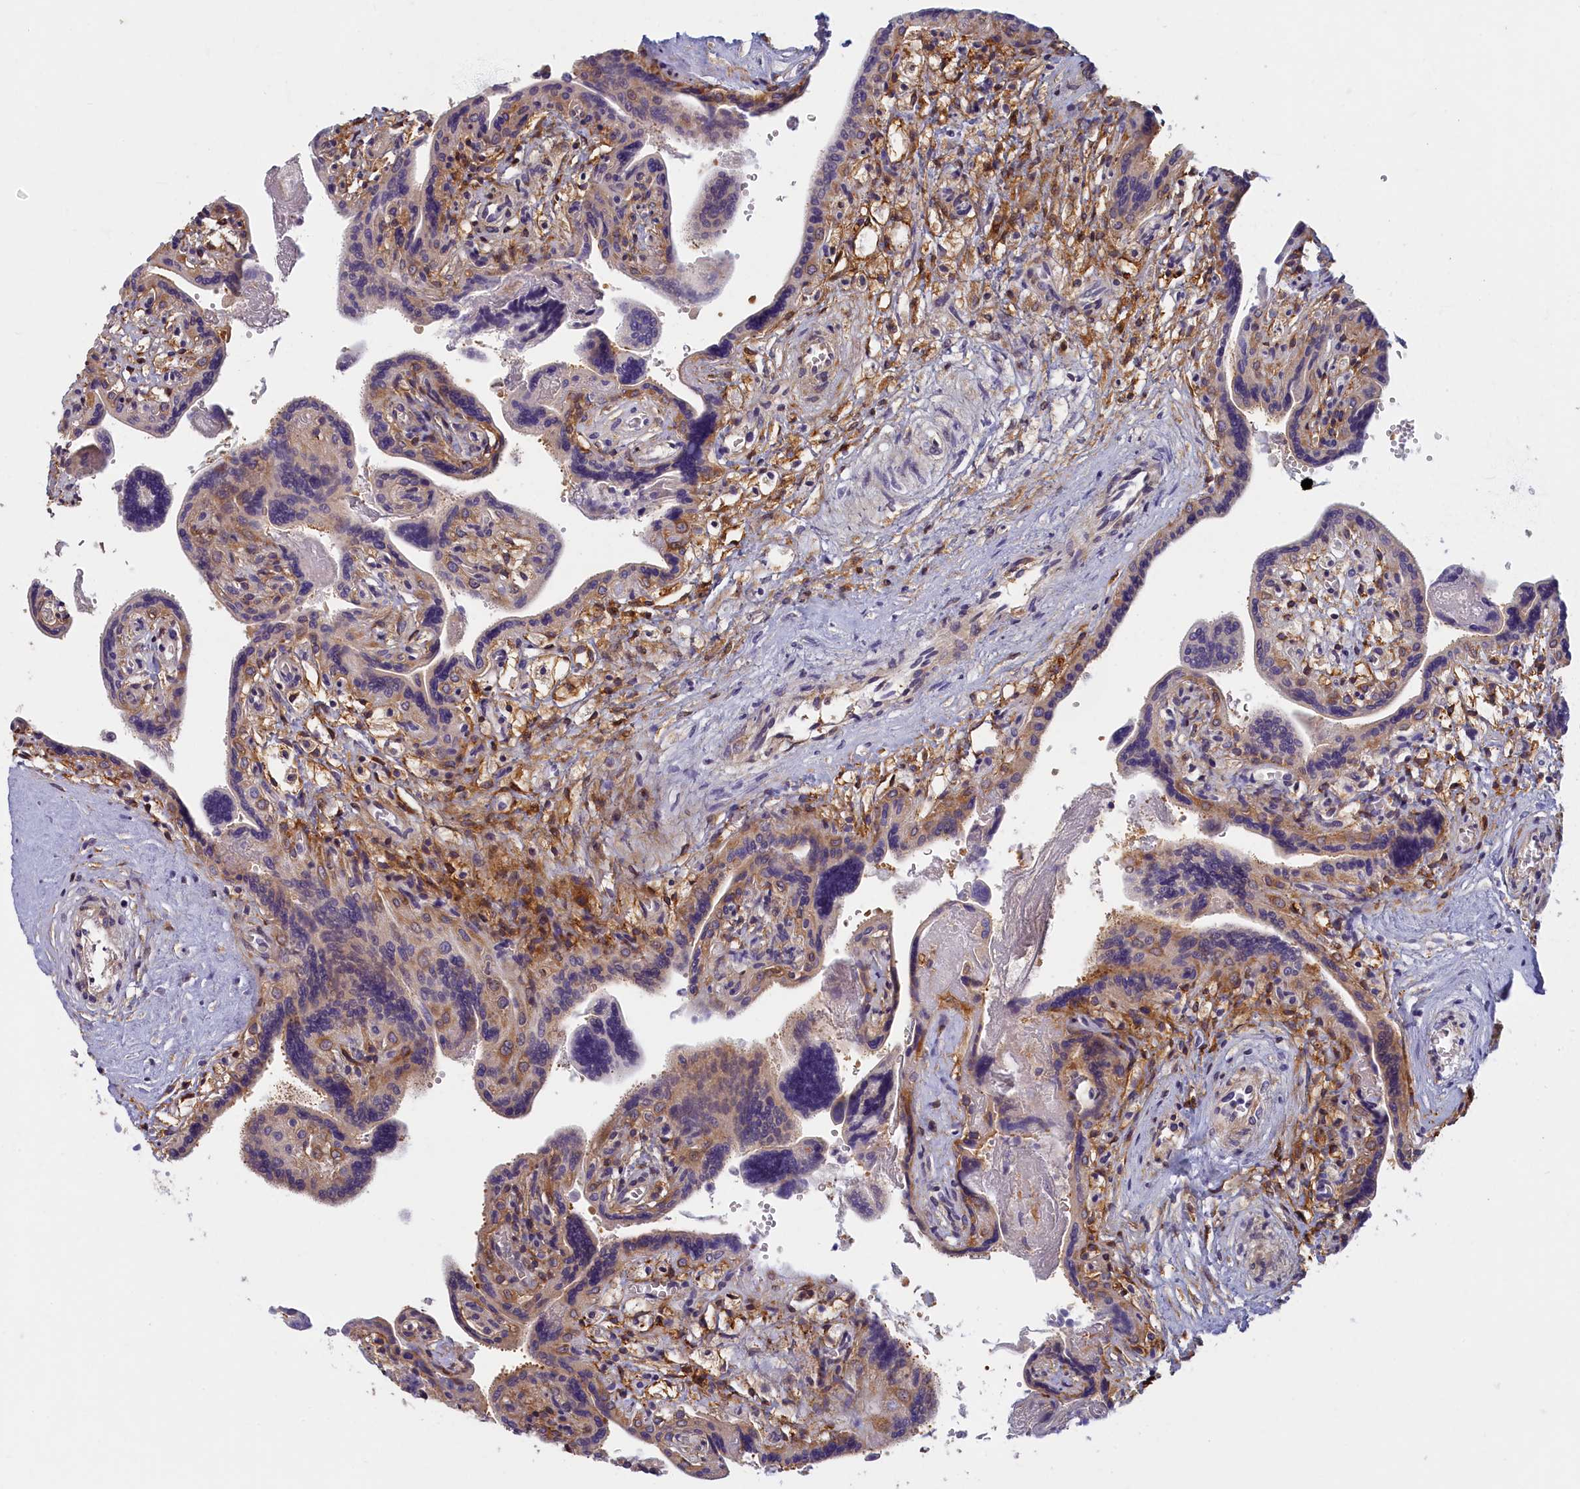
{"staining": {"intensity": "weak", "quantity": "25%-75%", "location": "cytoplasmic/membranous"}, "tissue": "placenta", "cell_type": "Trophoblastic cells", "image_type": "normal", "snomed": [{"axis": "morphology", "description": "Normal tissue, NOS"}, {"axis": "topography", "description": "Placenta"}], "caption": "Trophoblastic cells show weak cytoplasmic/membranous positivity in approximately 25%-75% of cells in normal placenta. Ihc stains the protein of interest in brown and the nuclei are stained blue.", "gene": "NOL10", "patient": {"sex": "female", "age": 37}}